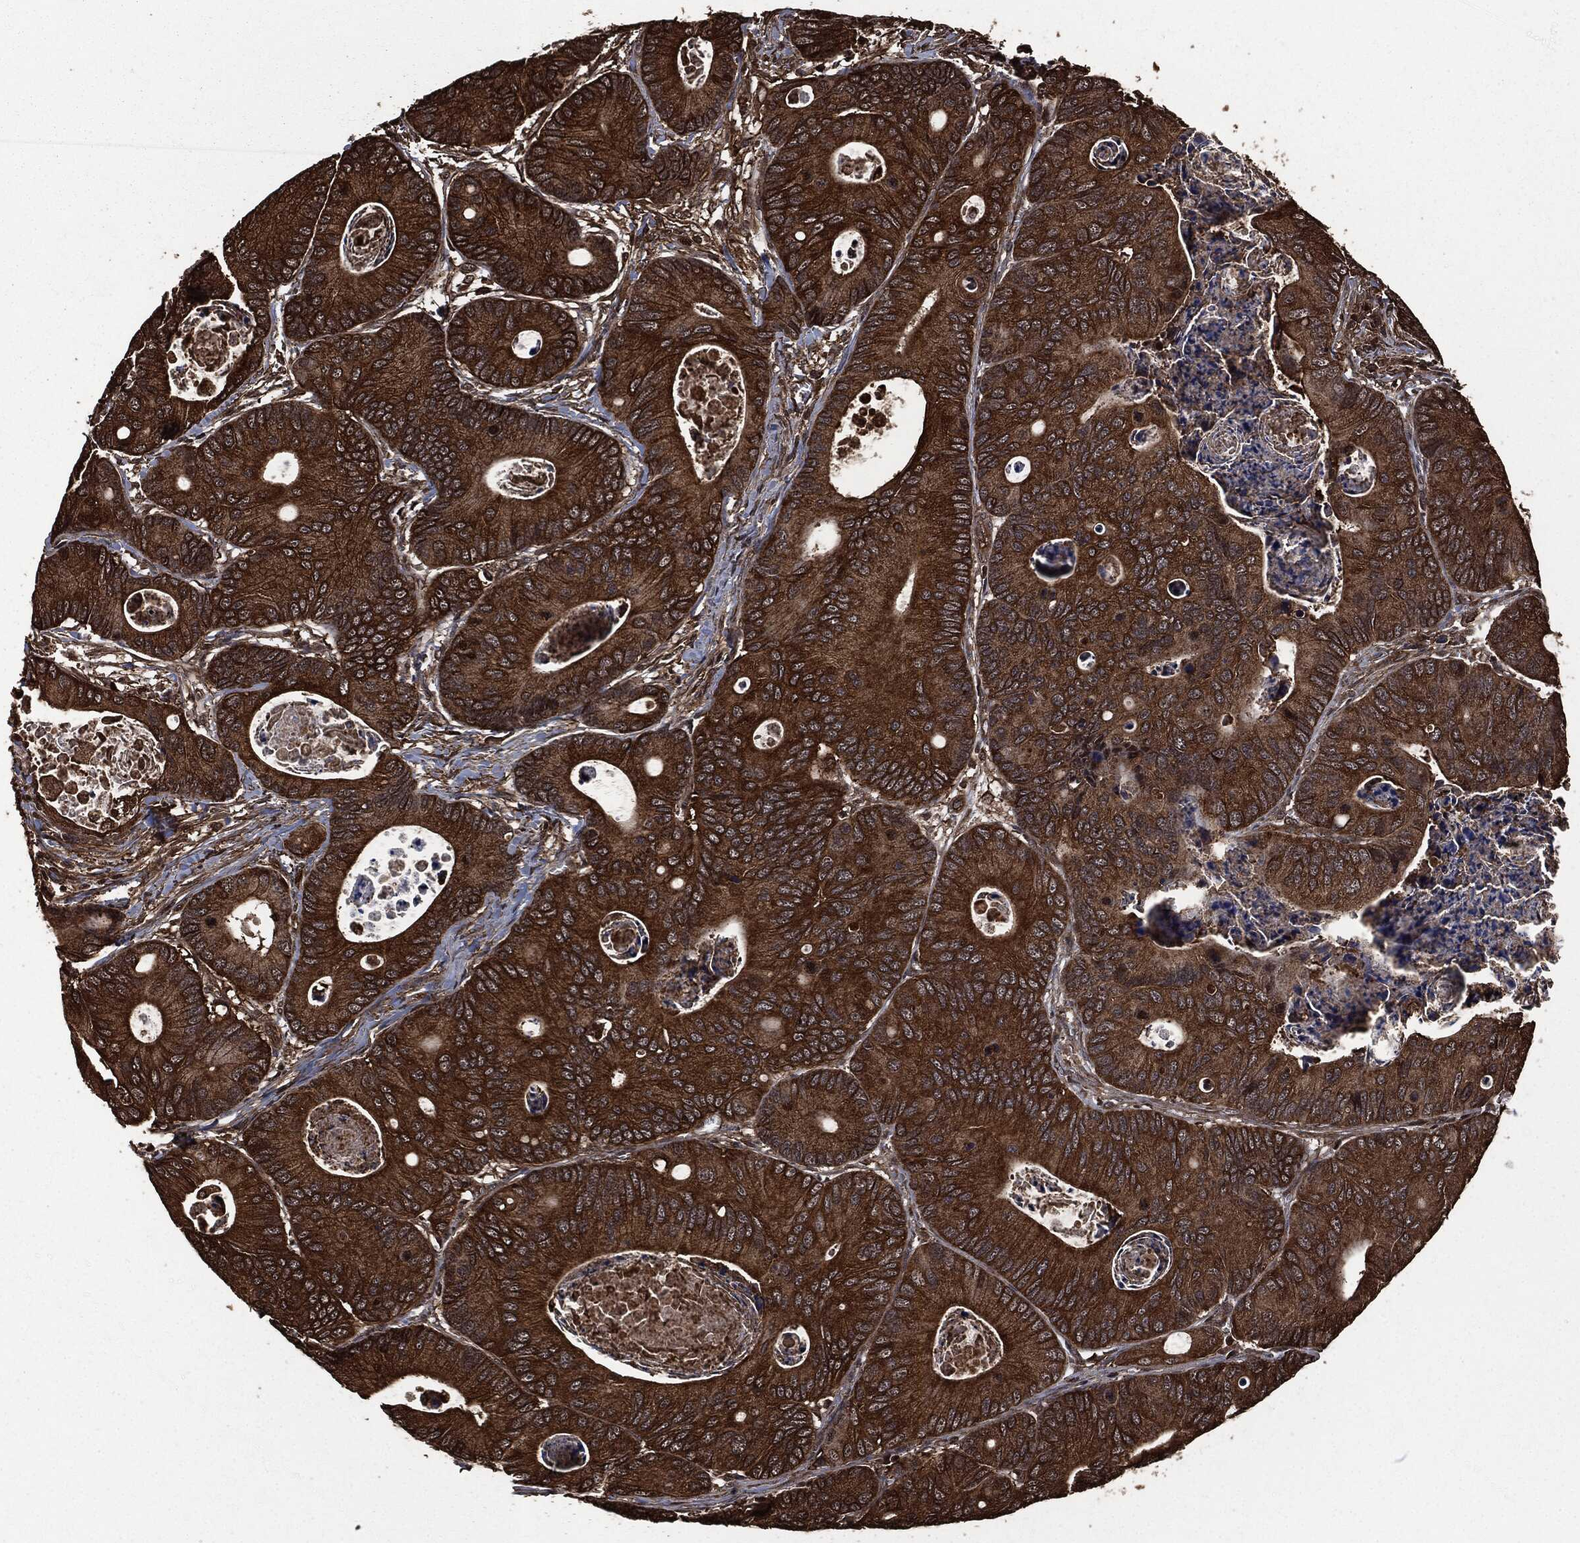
{"staining": {"intensity": "strong", "quantity": ">75%", "location": "cytoplasmic/membranous"}, "tissue": "colorectal cancer", "cell_type": "Tumor cells", "image_type": "cancer", "snomed": [{"axis": "morphology", "description": "Adenocarcinoma, NOS"}, {"axis": "topography", "description": "Colon"}], "caption": "Immunohistochemical staining of adenocarcinoma (colorectal) reveals high levels of strong cytoplasmic/membranous expression in about >75% of tumor cells.", "gene": "HRAS", "patient": {"sex": "female", "age": 78}}